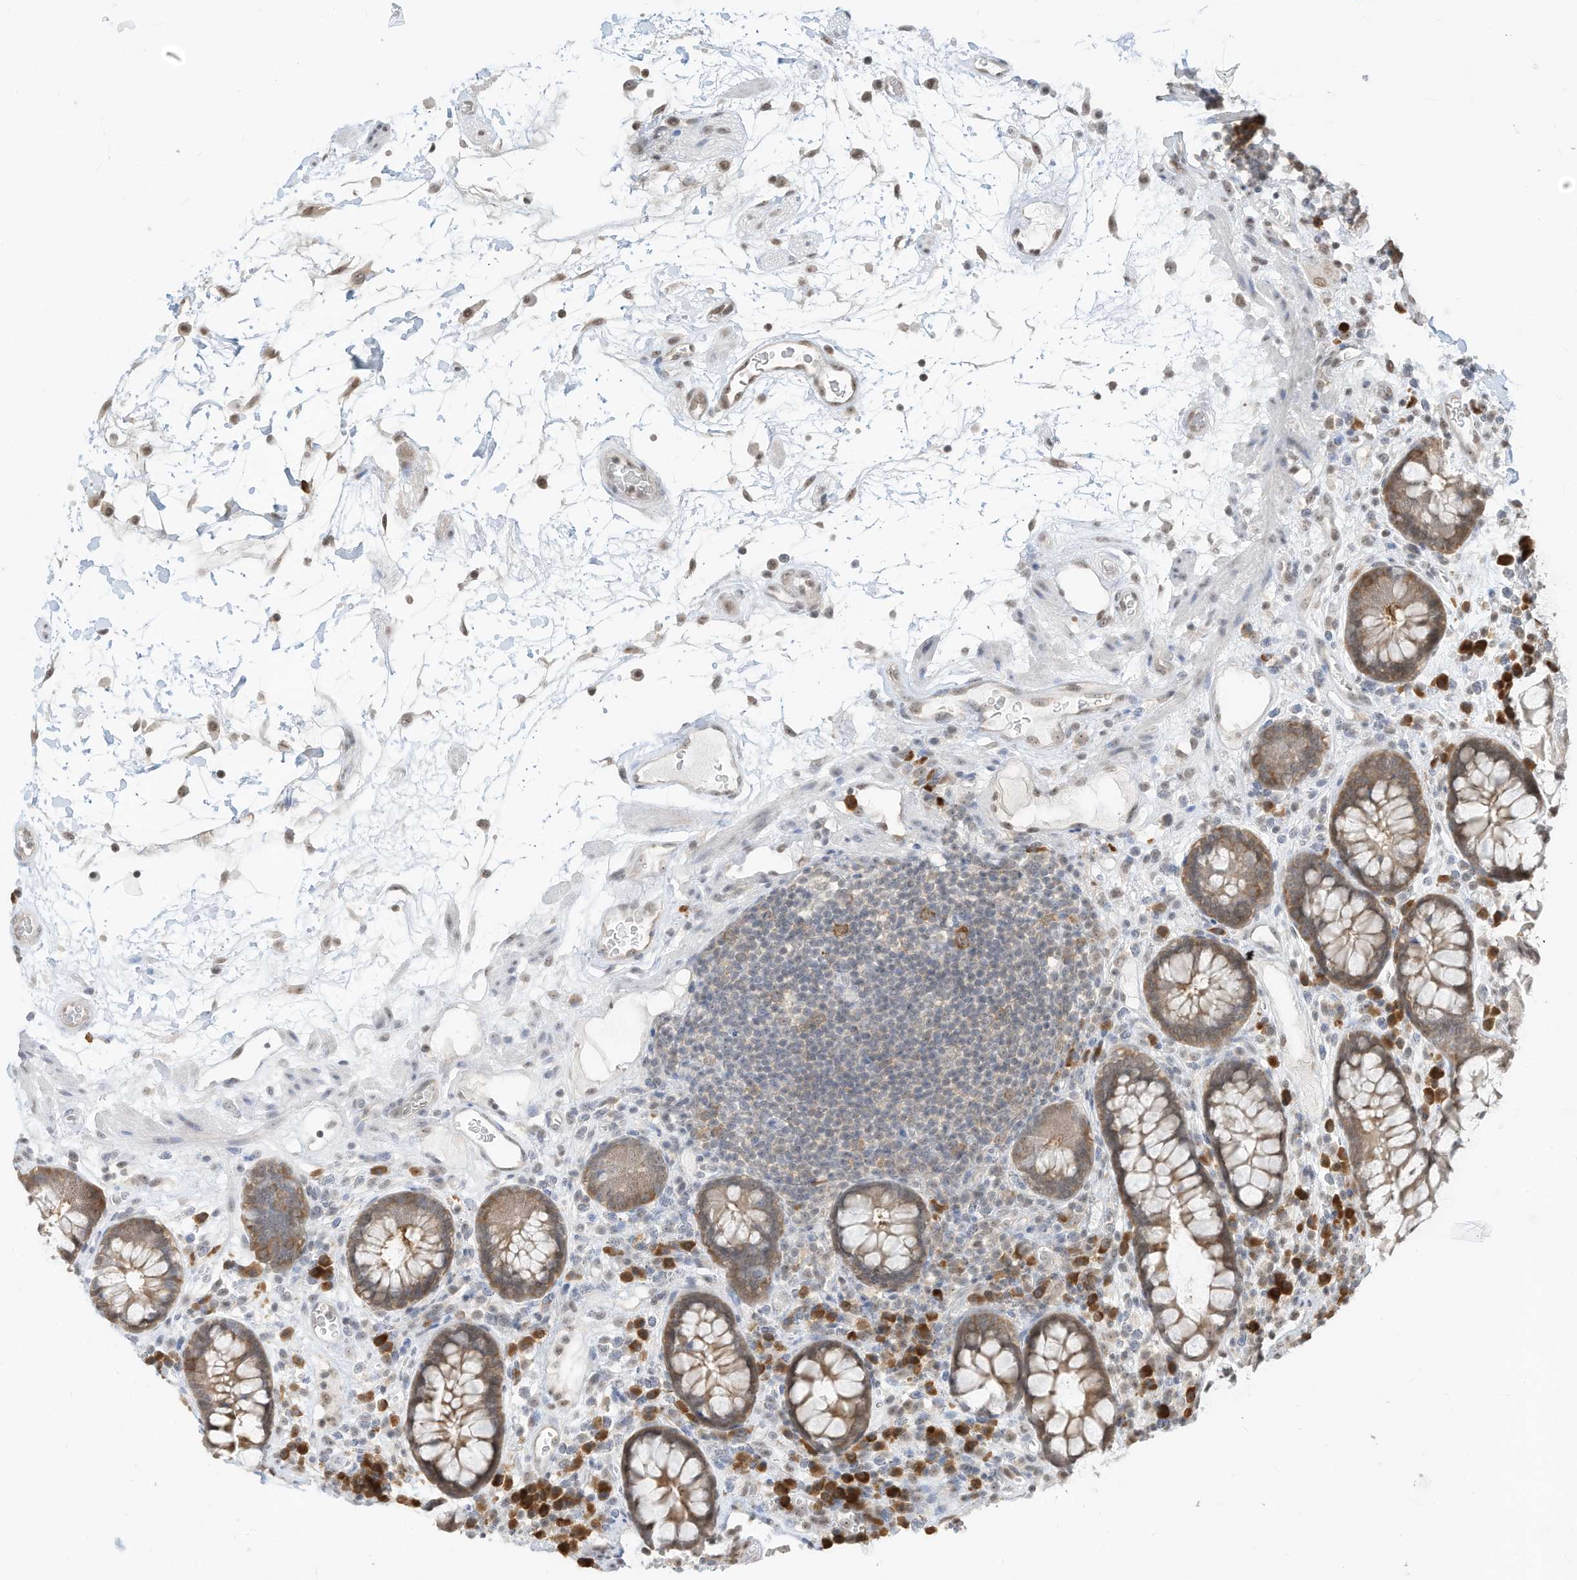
{"staining": {"intensity": "weak", "quantity": ">75%", "location": "nuclear"}, "tissue": "colon", "cell_type": "Endothelial cells", "image_type": "normal", "snomed": [{"axis": "morphology", "description": "Normal tissue, NOS"}, {"axis": "topography", "description": "Colon"}], "caption": "Benign colon displays weak nuclear expression in approximately >75% of endothelial cells, visualized by immunohistochemistry.", "gene": "ZNF195", "patient": {"sex": "female", "age": 79}}